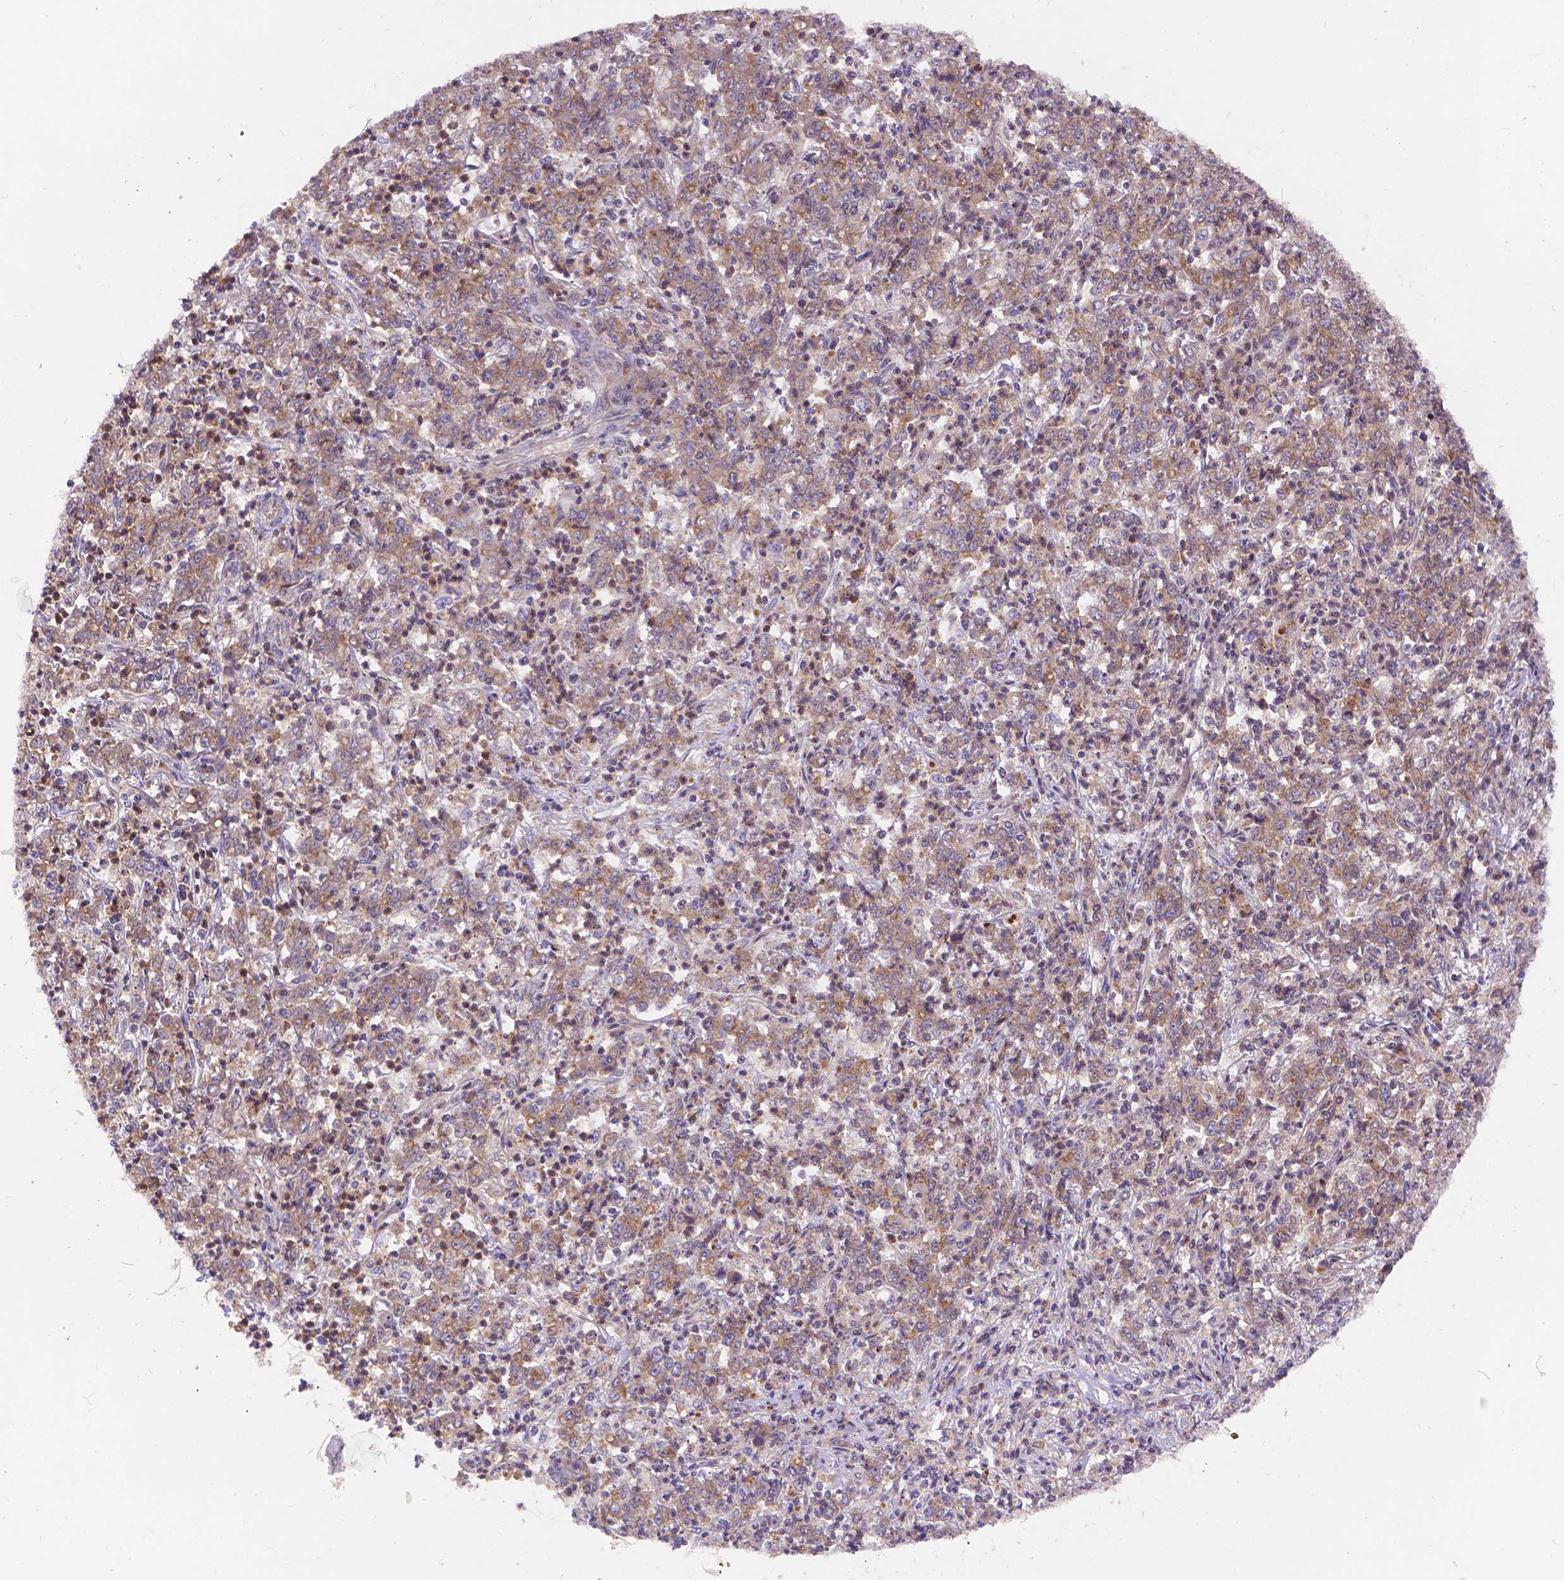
{"staining": {"intensity": "weak", "quantity": ">75%", "location": "cytoplasmic/membranous"}, "tissue": "stomach cancer", "cell_type": "Tumor cells", "image_type": "cancer", "snomed": [{"axis": "morphology", "description": "Adenocarcinoma, NOS"}, {"axis": "topography", "description": "Stomach, lower"}], "caption": "Weak cytoplasmic/membranous staining is appreciated in approximately >75% of tumor cells in stomach adenocarcinoma.", "gene": "ARAP1", "patient": {"sex": "female", "age": 71}}